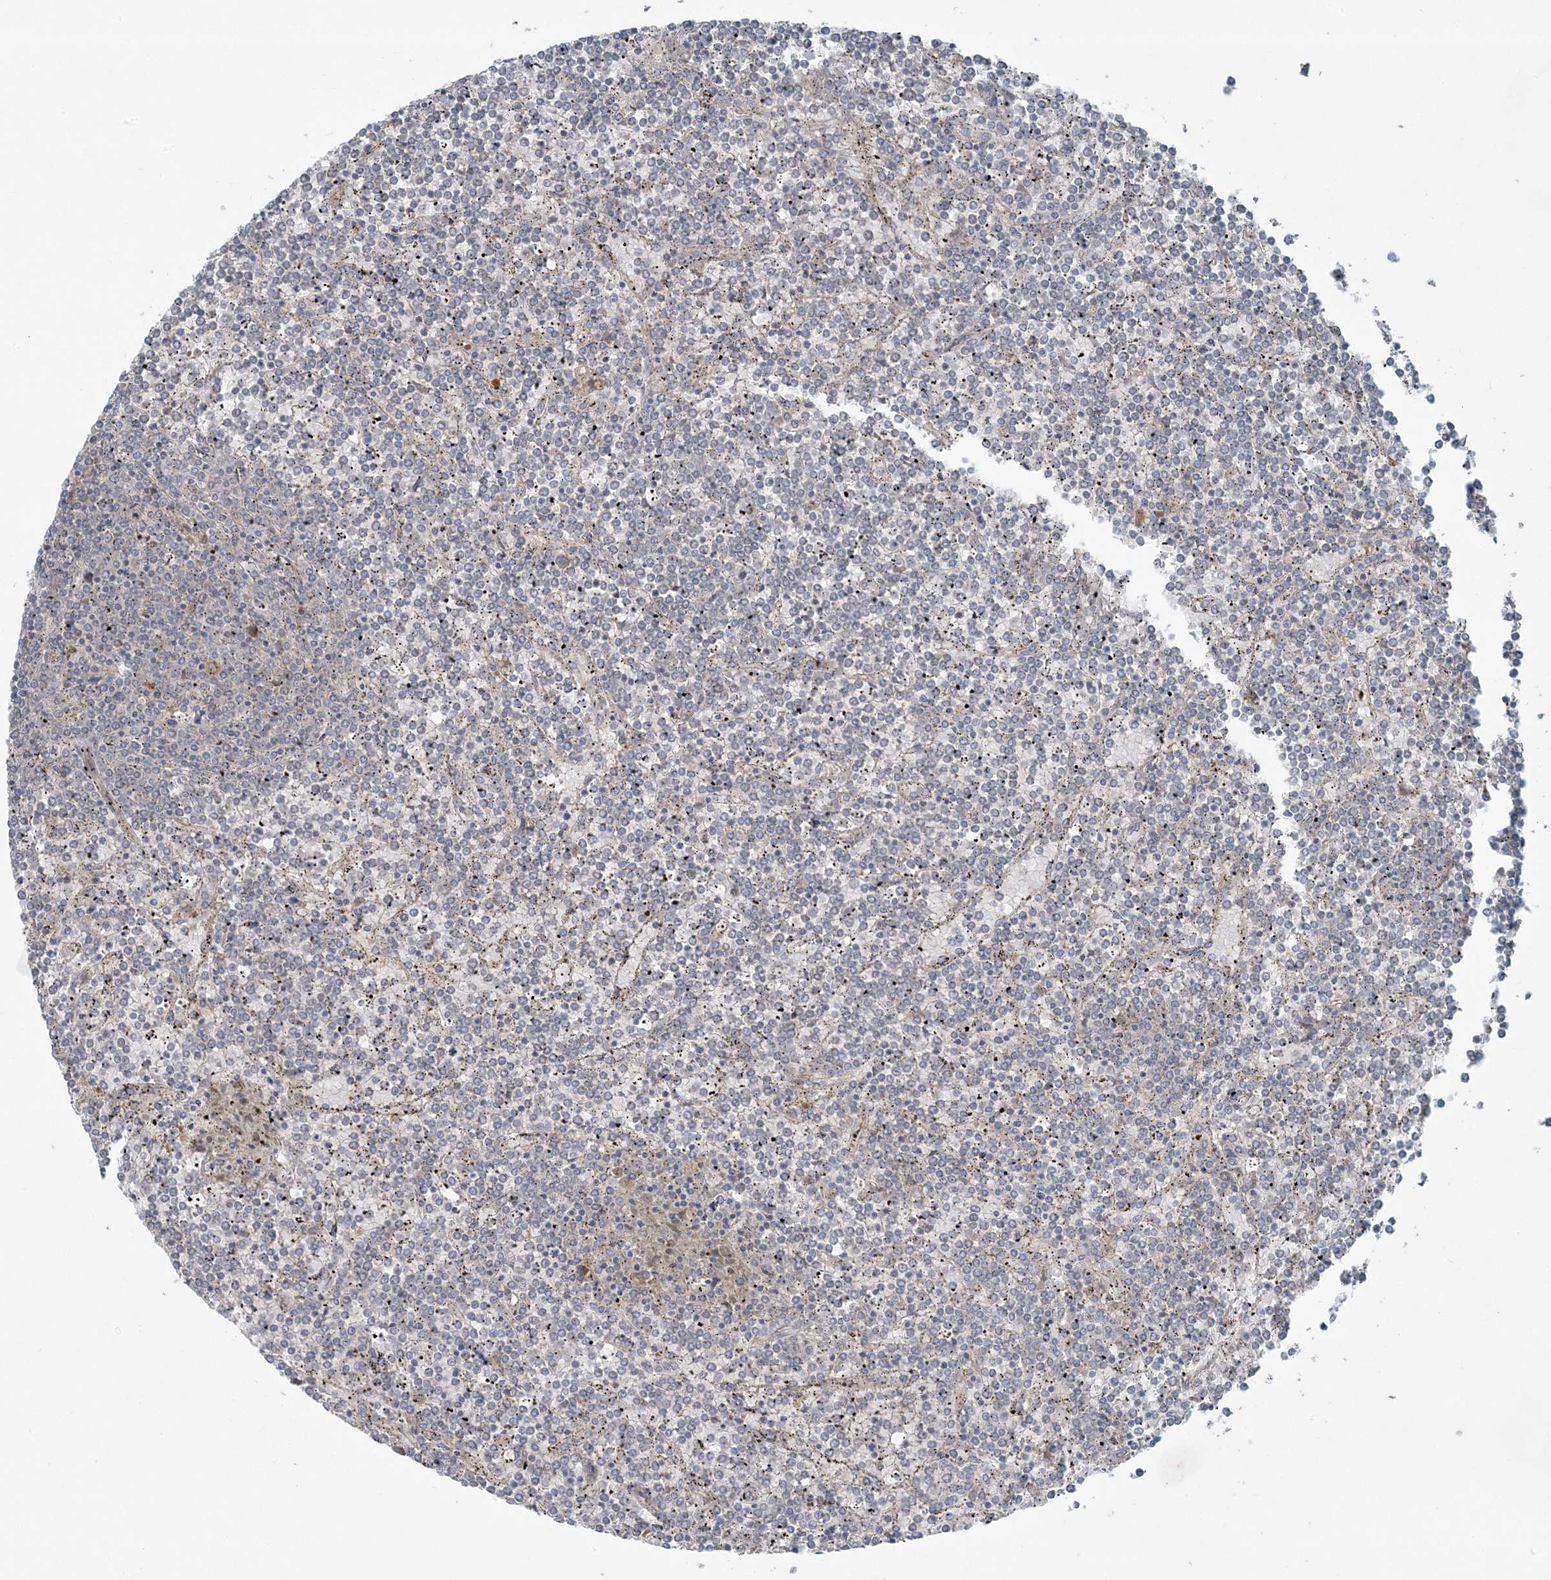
{"staining": {"intensity": "negative", "quantity": "none", "location": "none"}, "tissue": "lymphoma", "cell_type": "Tumor cells", "image_type": "cancer", "snomed": [{"axis": "morphology", "description": "Malignant lymphoma, non-Hodgkin's type, Low grade"}, {"axis": "topography", "description": "Spleen"}], "caption": "Tumor cells show no significant protein expression in lymphoma. (DAB immunohistochemistry (IHC) visualized using brightfield microscopy, high magnification).", "gene": "ZNF263", "patient": {"sex": "female", "age": 19}}